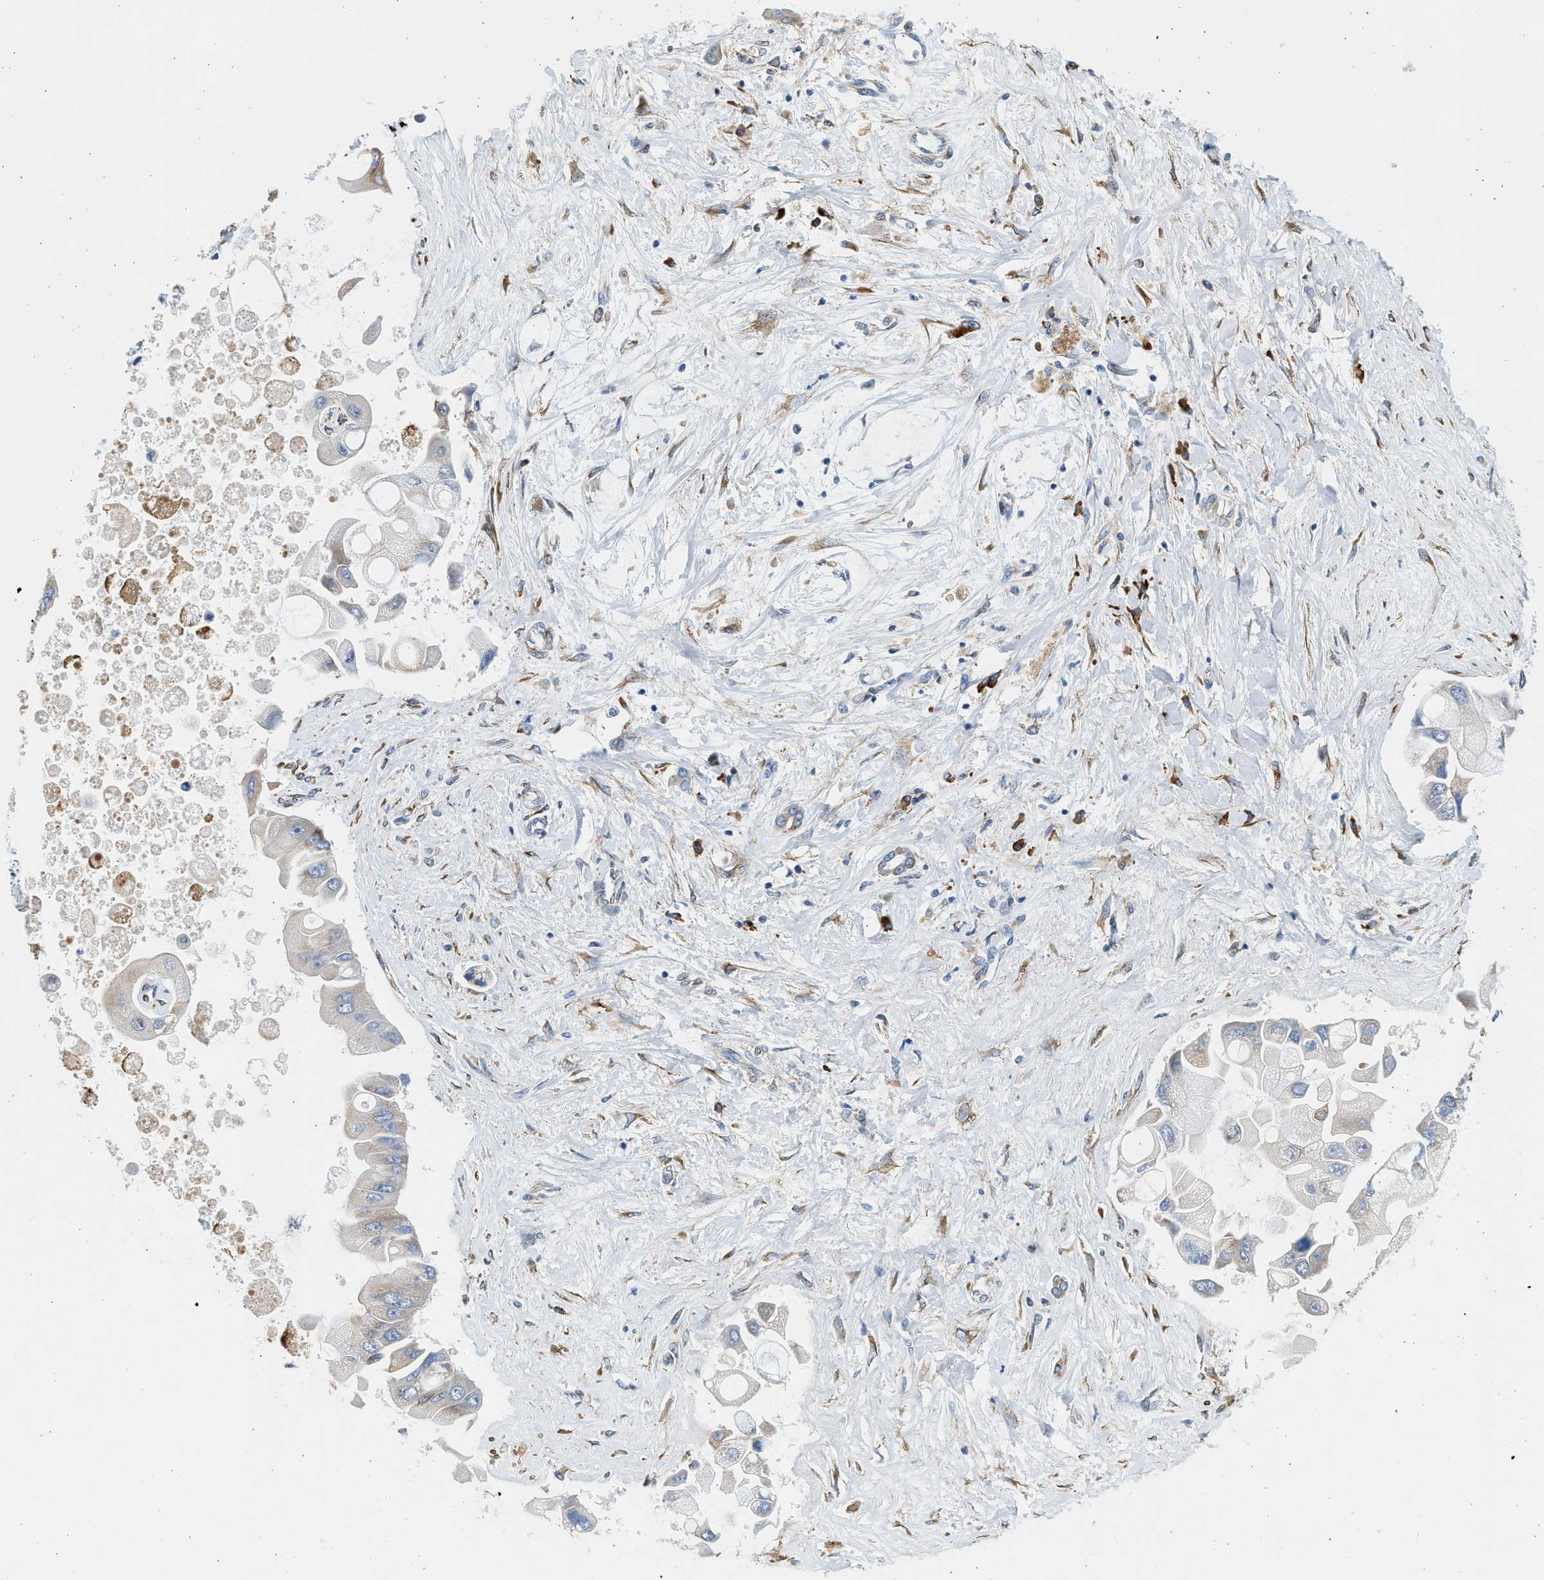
{"staining": {"intensity": "negative", "quantity": "none", "location": "none"}, "tissue": "liver cancer", "cell_type": "Tumor cells", "image_type": "cancer", "snomed": [{"axis": "morphology", "description": "Cholangiocarcinoma"}, {"axis": "topography", "description": "Liver"}], "caption": "A photomicrograph of liver cholangiocarcinoma stained for a protein shows no brown staining in tumor cells. (Brightfield microscopy of DAB immunohistochemistry (IHC) at high magnification).", "gene": "CNTN6", "patient": {"sex": "male", "age": 50}}